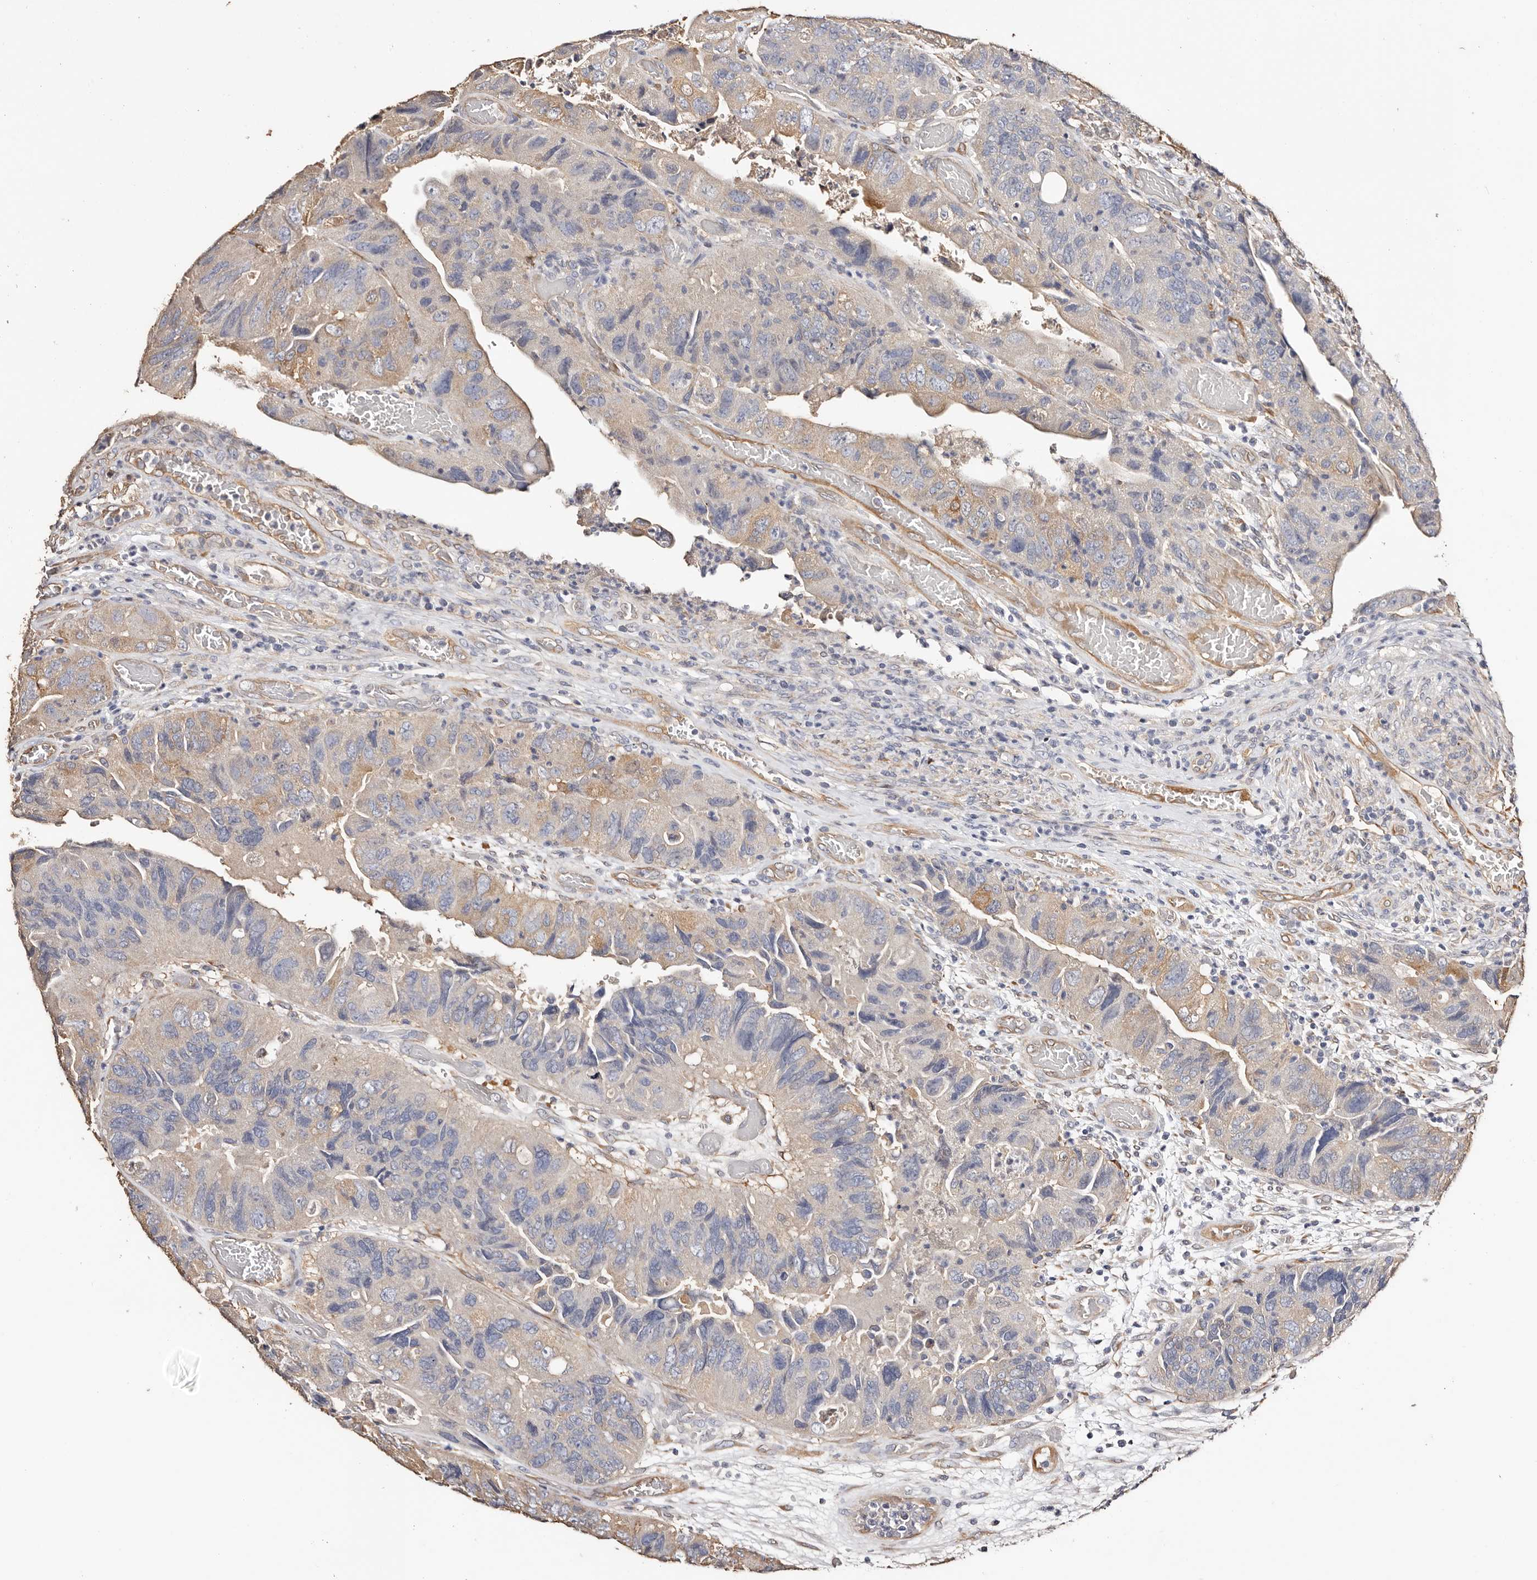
{"staining": {"intensity": "weak", "quantity": "<25%", "location": "cytoplasmic/membranous"}, "tissue": "colorectal cancer", "cell_type": "Tumor cells", "image_type": "cancer", "snomed": [{"axis": "morphology", "description": "Adenocarcinoma, NOS"}, {"axis": "topography", "description": "Rectum"}], "caption": "Tumor cells show no significant expression in adenocarcinoma (colorectal).", "gene": "TGM2", "patient": {"sex": "male", "age": 63}}